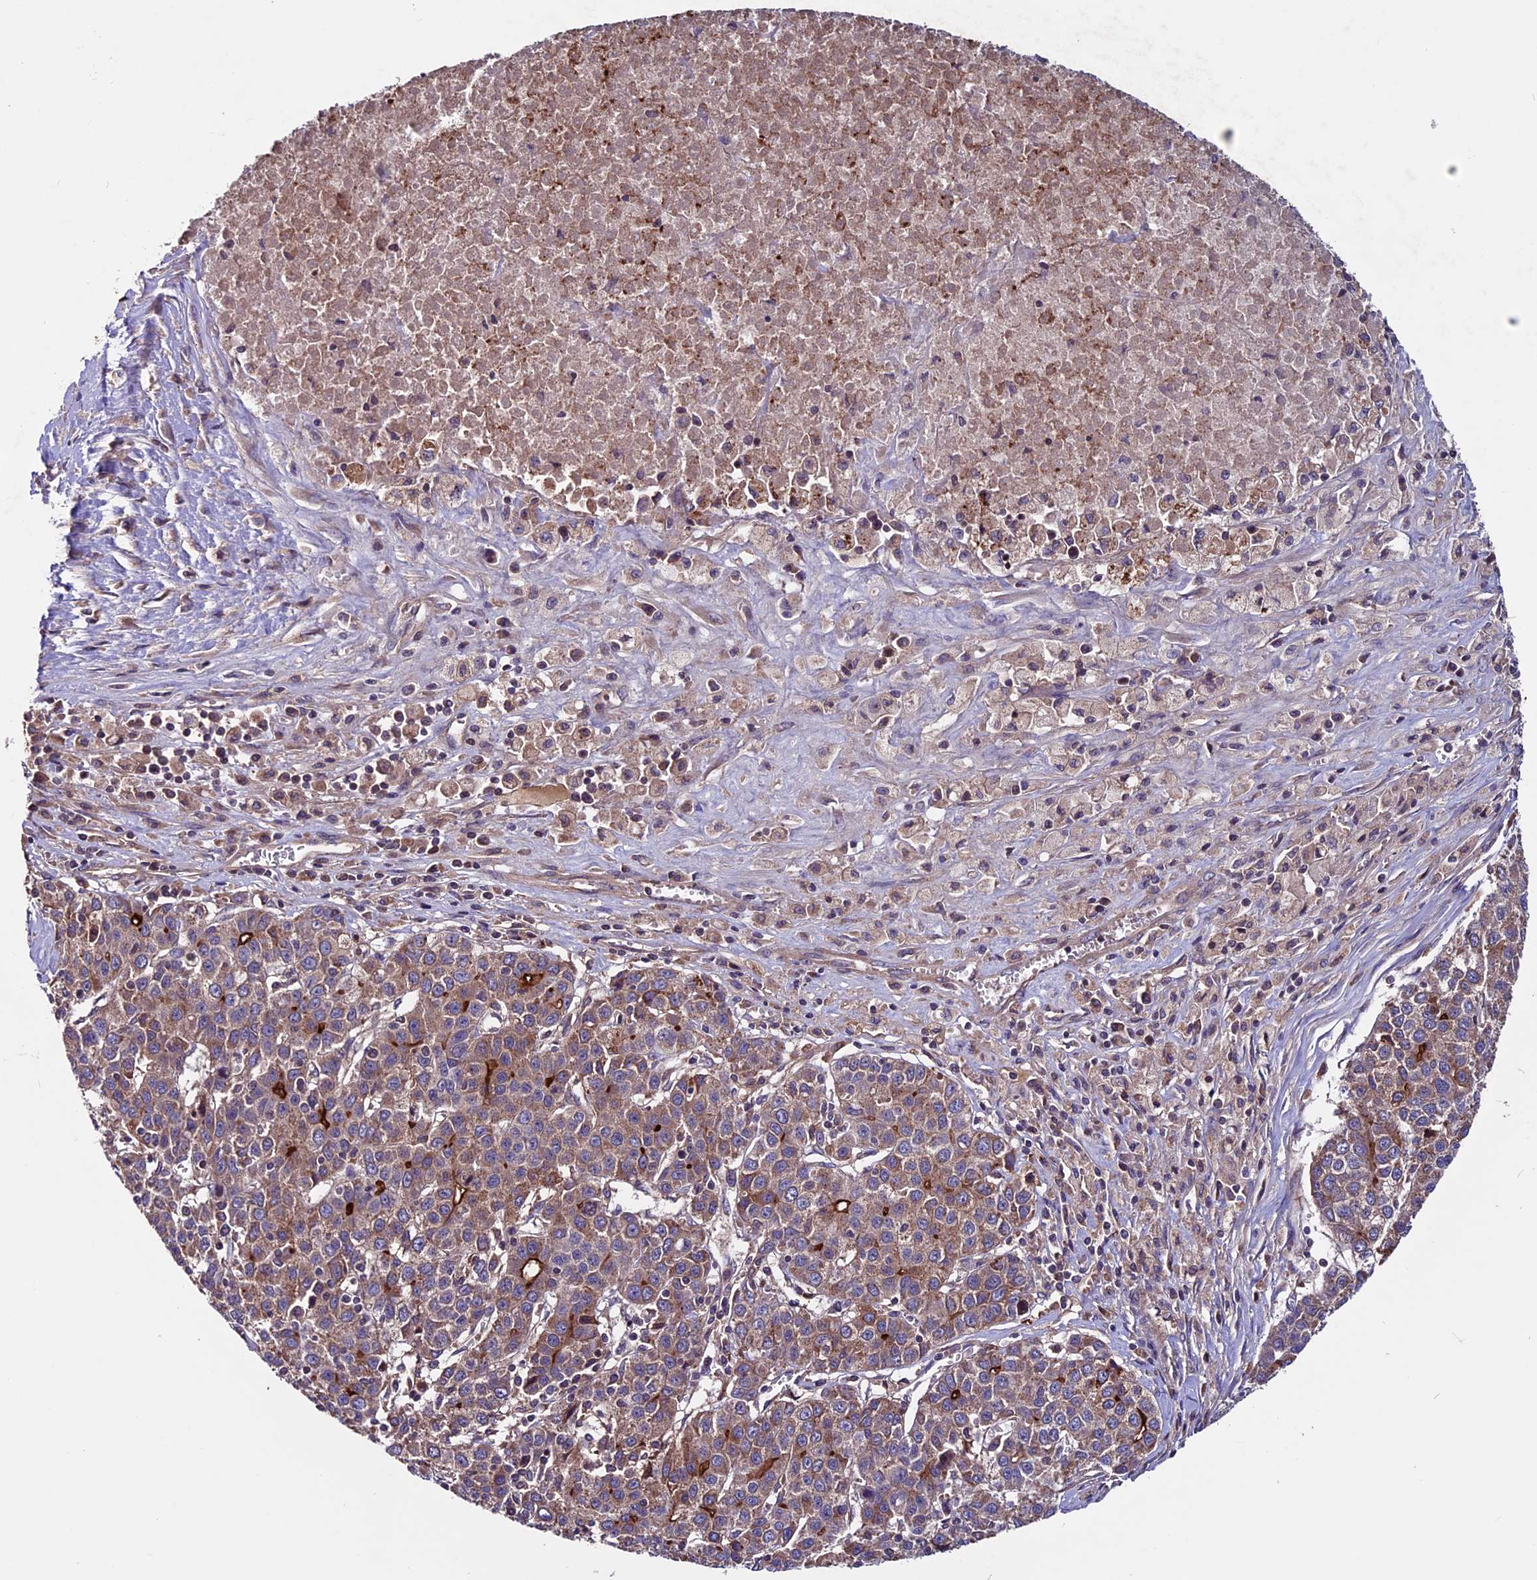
{"staining": {"intensity": "moderate", "quantity": ">75%", "location": "cytoplasmic/membranous"}, "tissue": "liver cancer", "cell_type": "Tumor cells", "image_type": "cancer", "snomed": [{"axis": "morphology", "description": "Carcinoma, Hepatocellular, NOS"}, {"axis": "topography", "description": "Liver"}], "caption": "High-power microscopy captured an IHC photomicrograph of liver hepatocellular carcinoma, revealing moderate cytoplasmic/membranous positivity in about >75% of tumor cells.", "gene": "ZNF598", "patient": {"sex": "female", "age": 53}}